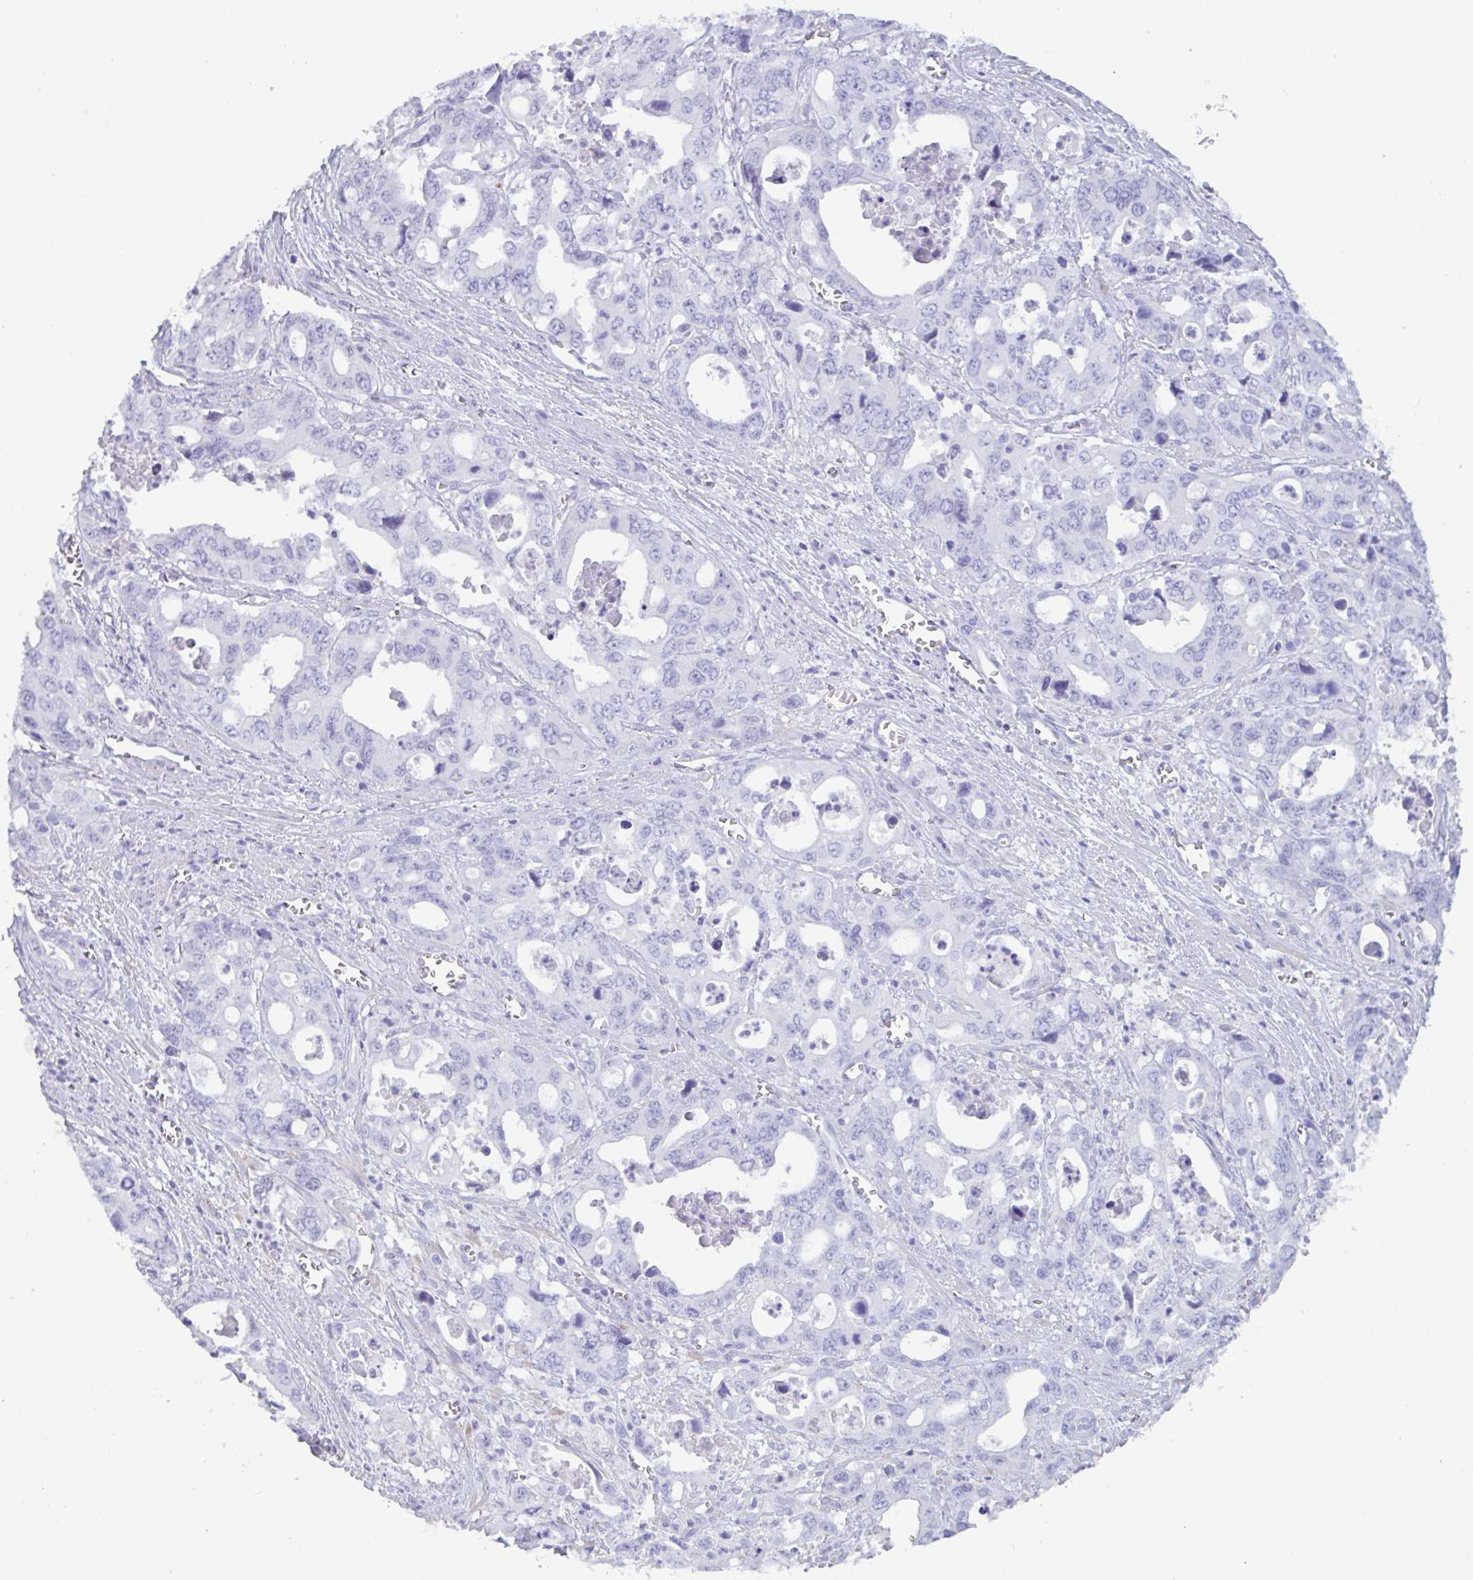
{"staining": {"intensity": "negative", "quantity": "none", "location": "none"}, "tissue": "stomach cancer", "cell_type": "Tumor cells", "image_type": "cancer", "snomed": [{"axis": "morphology", "description": "Adenocarcinoma, NOS"}, {"axis": "topography", "description": "Stomach, upper"}], "caption": "A high-resolution micrograph shows IHC staining of stomach cancer (adenocarcinoma), which reveals no significant staining in tumor cells.", "gene": "TNNC1", "patient": {"sex": "male", "age": 74}}